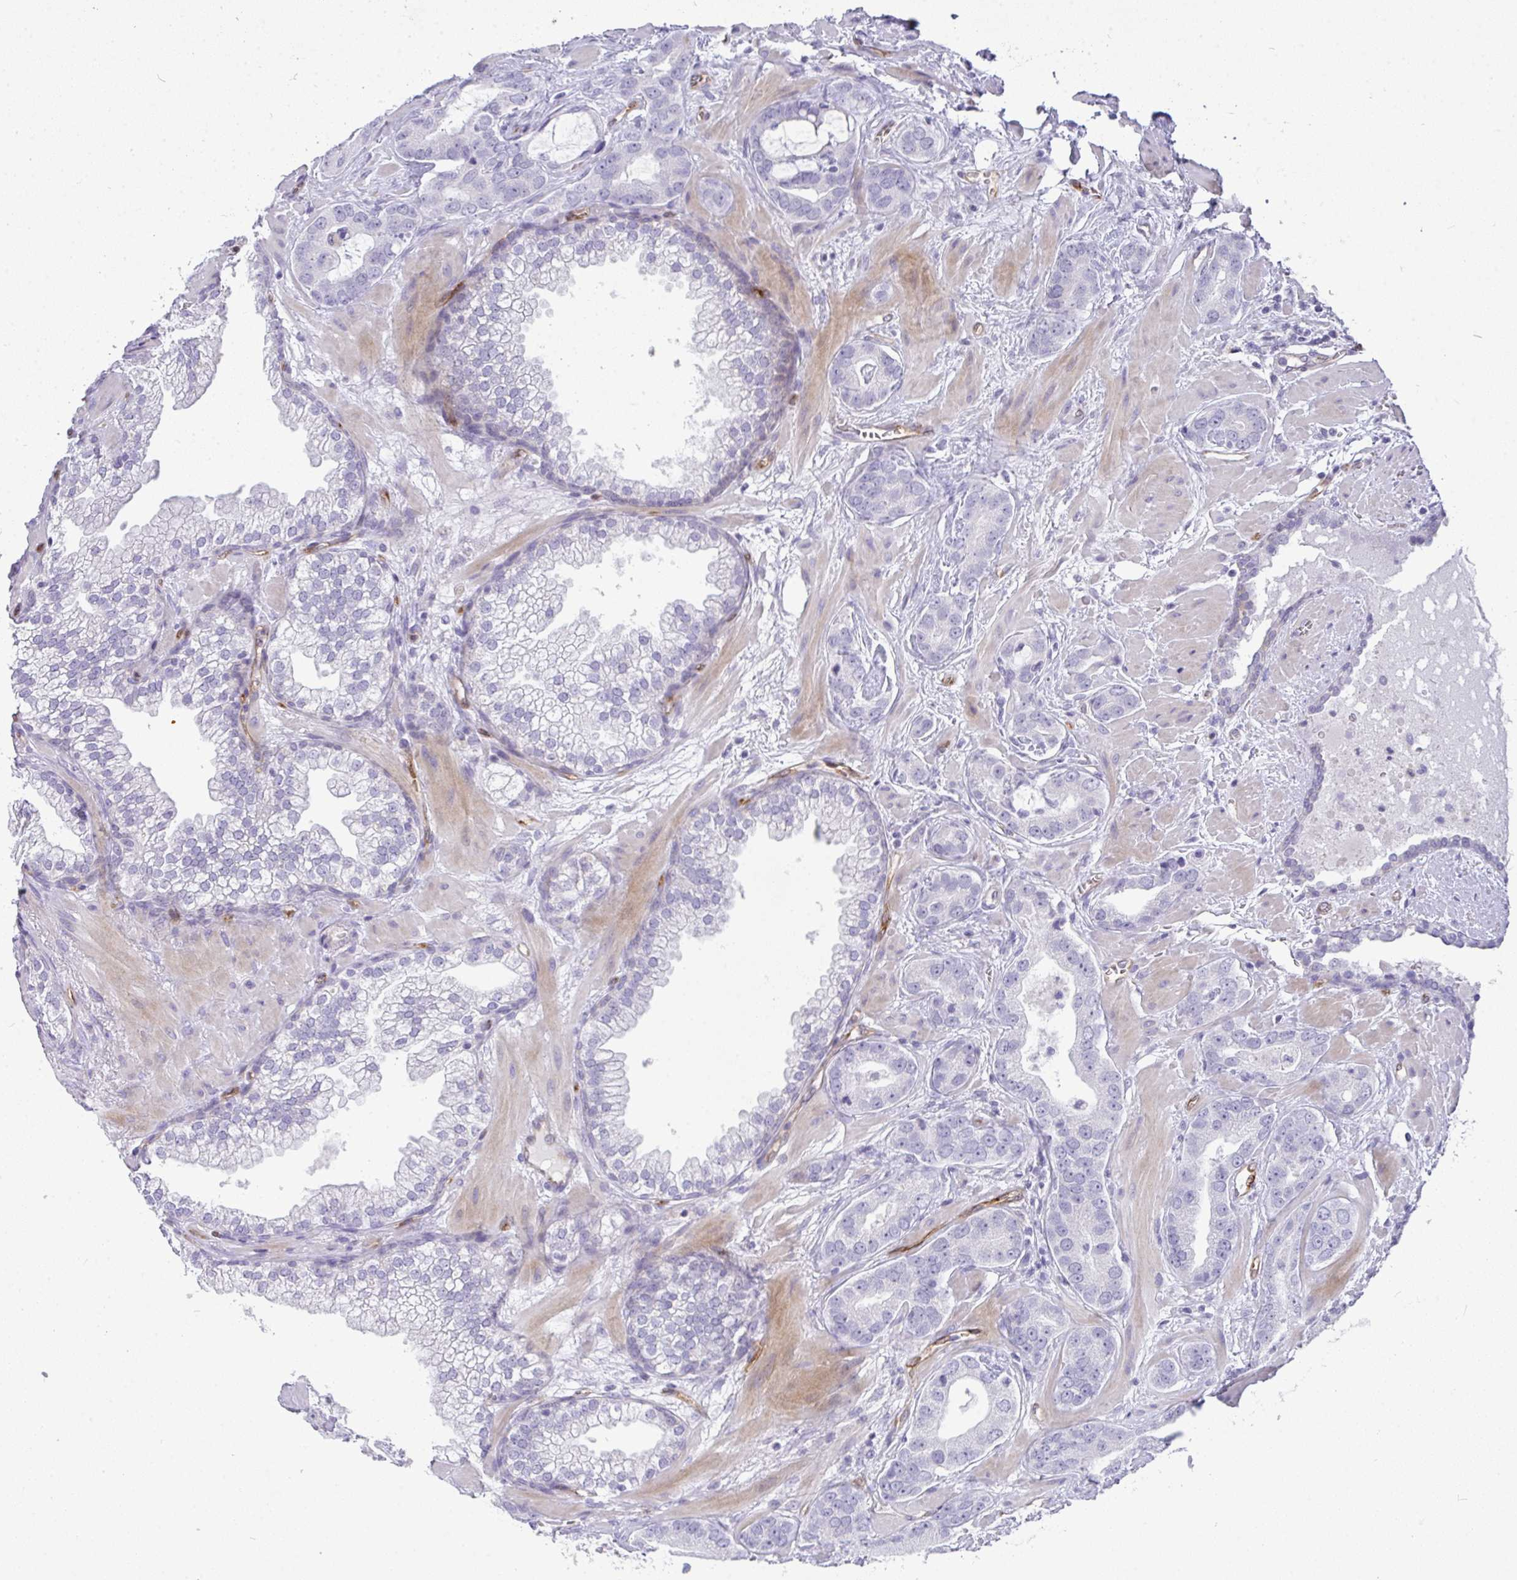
{"staining": {"intensity": "negative", "quantity": "none", "location": "none"}, "tissue": "prostate cancer", "cell_type": "Tumor cells", "image_type": "cancer", "snomed": [{"axis": "morphology", "description": "Adenocarcinoma, Low grade"}, {"axis": "topography", "description": "Prostate"}], "caption": "Photomicrograph shows no significant protein staining in tumor cells of prostate cancer (low-grade adenocarcinoma).", "gene": "LIPE", "patient": {"sex": "male", "age": 62}}